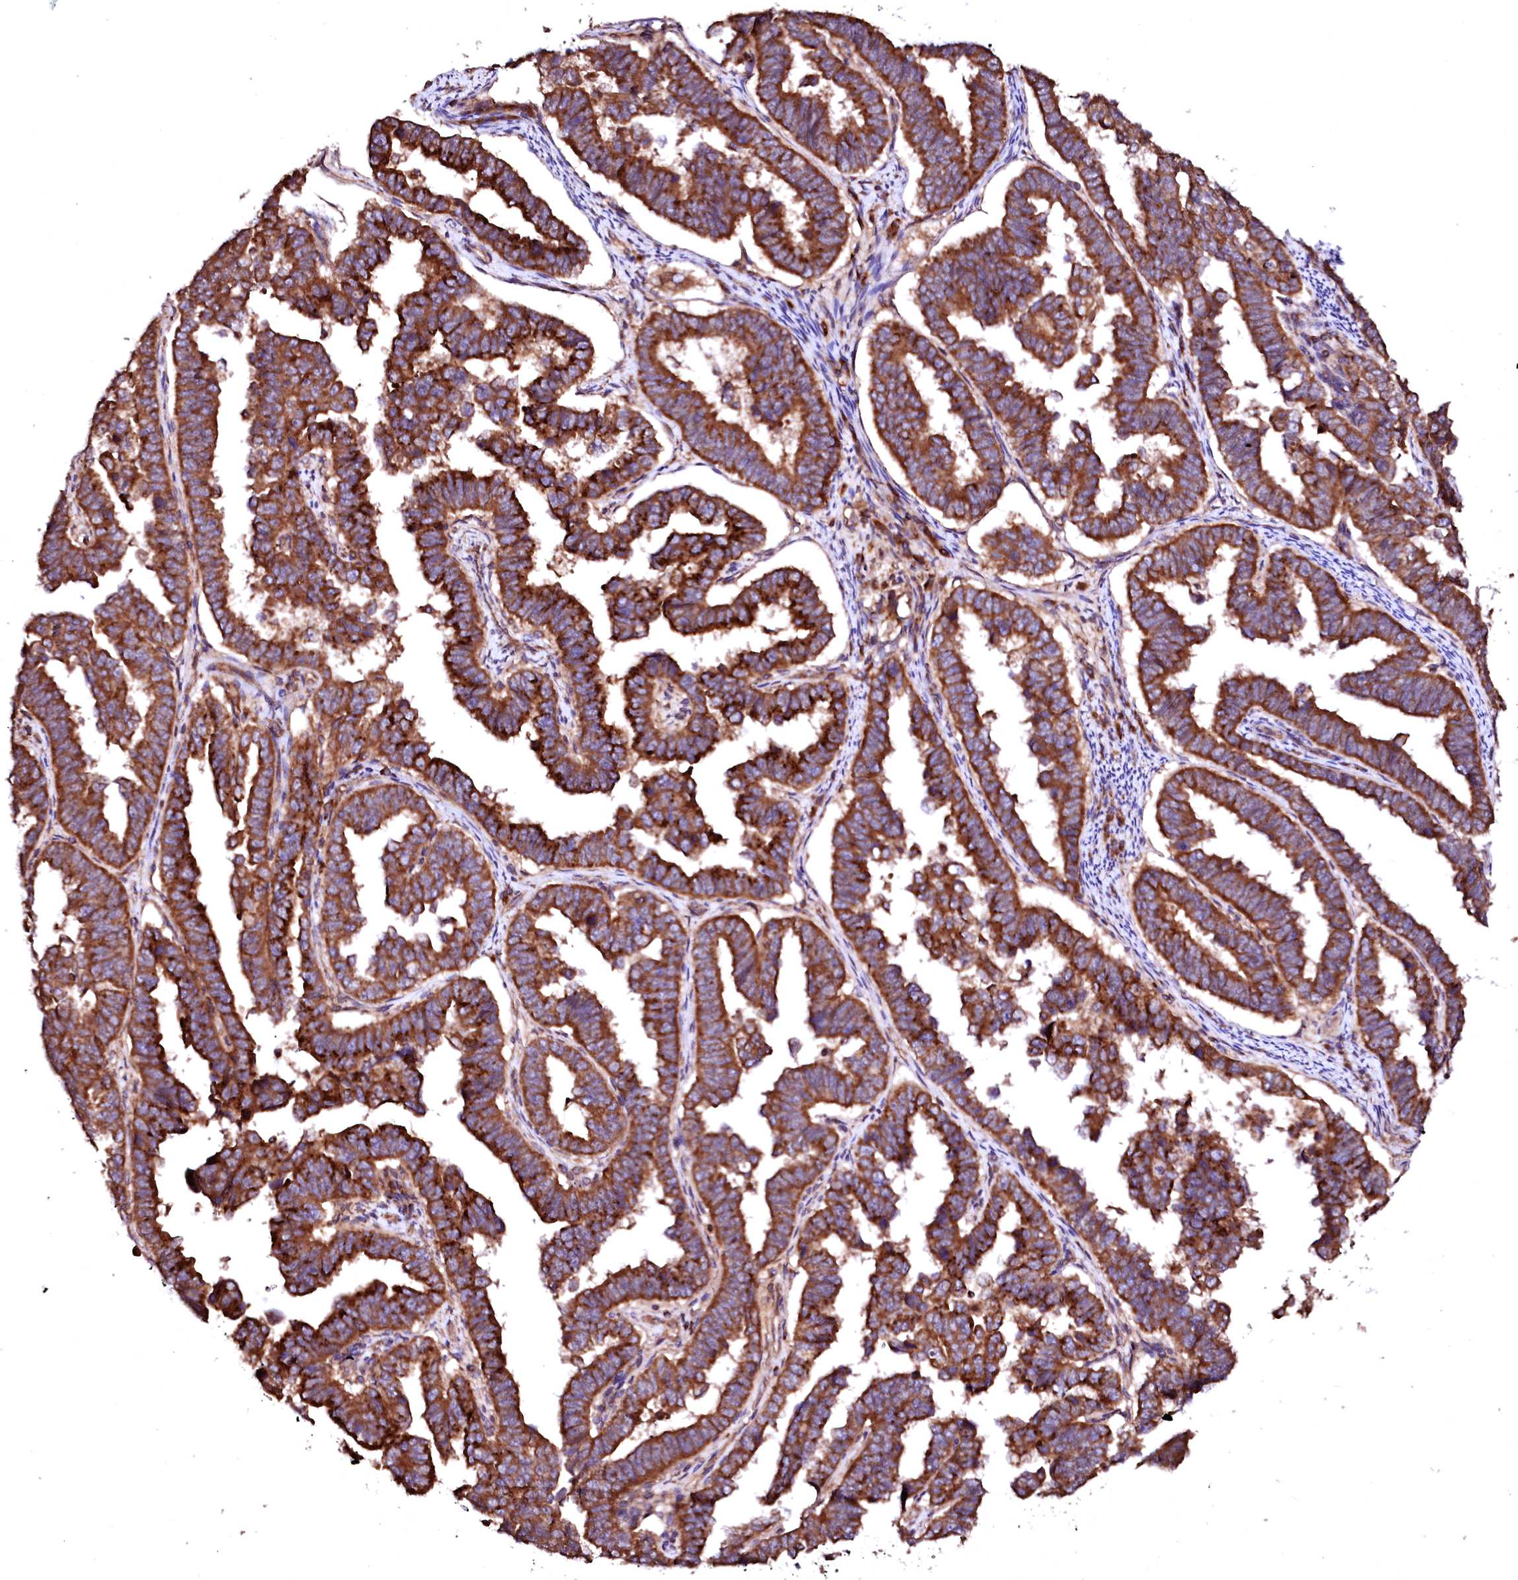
{"staining": {"intensity": "strong", "quantity": ">75%", "location": "cytoplasmic/membranous"}, "tissue": "endometrial cancer", "cell_type": "Tumor cells", "image_type": "cancer", "snomed": [{"axis": "morphology", "description": "Adenocarcinoma, NOS"}, {"axis": "topography", "description": "Endometrium"}], "caption": "High-power microscopy captured an immunohistochemistry image of endometrial cancer, revealing strong cytoplasmic/membranous staining in about >75% of tumor cells.", "gene": "ST3GAL1", "patient": {"sex": "female", "age": 75}}